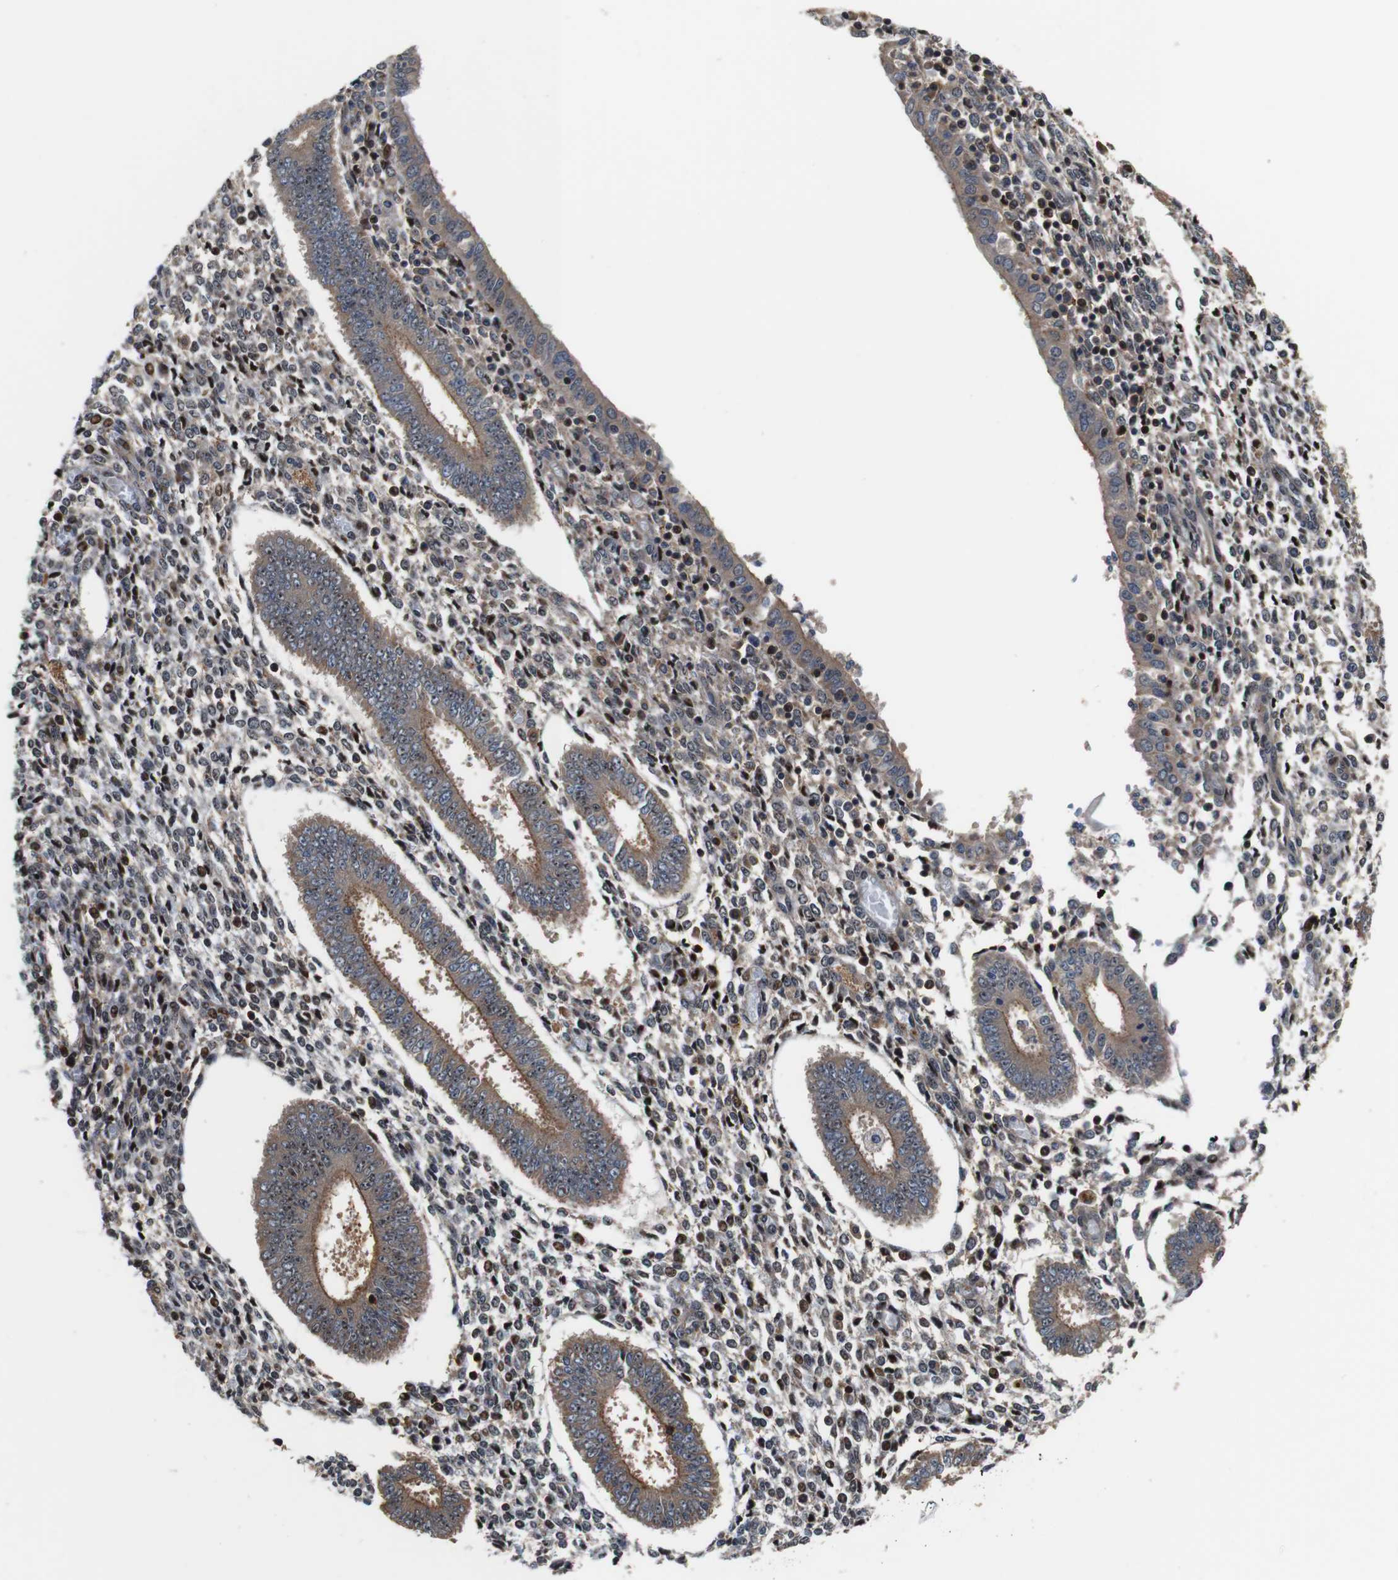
{"staining": {"intensity": "strong", "quantity": "25%-75%", "location": "nuclear"}, "tissue": "endometrium", "cell_type": "Cells in endometrial stroma", "image_type": "normal", "snomed": [{"axis": "morphology", "description": "Normal tissue, NOS"}, {"axis": "topography", "description": "Endometrium"}], "caption": "The immunohistochemical stain highlights strong nuclear expression in cells in endometrial stroma of unremarkable endometrium.", "gene": "LRP4", "patient": {"sex": "female", "age": 35}}